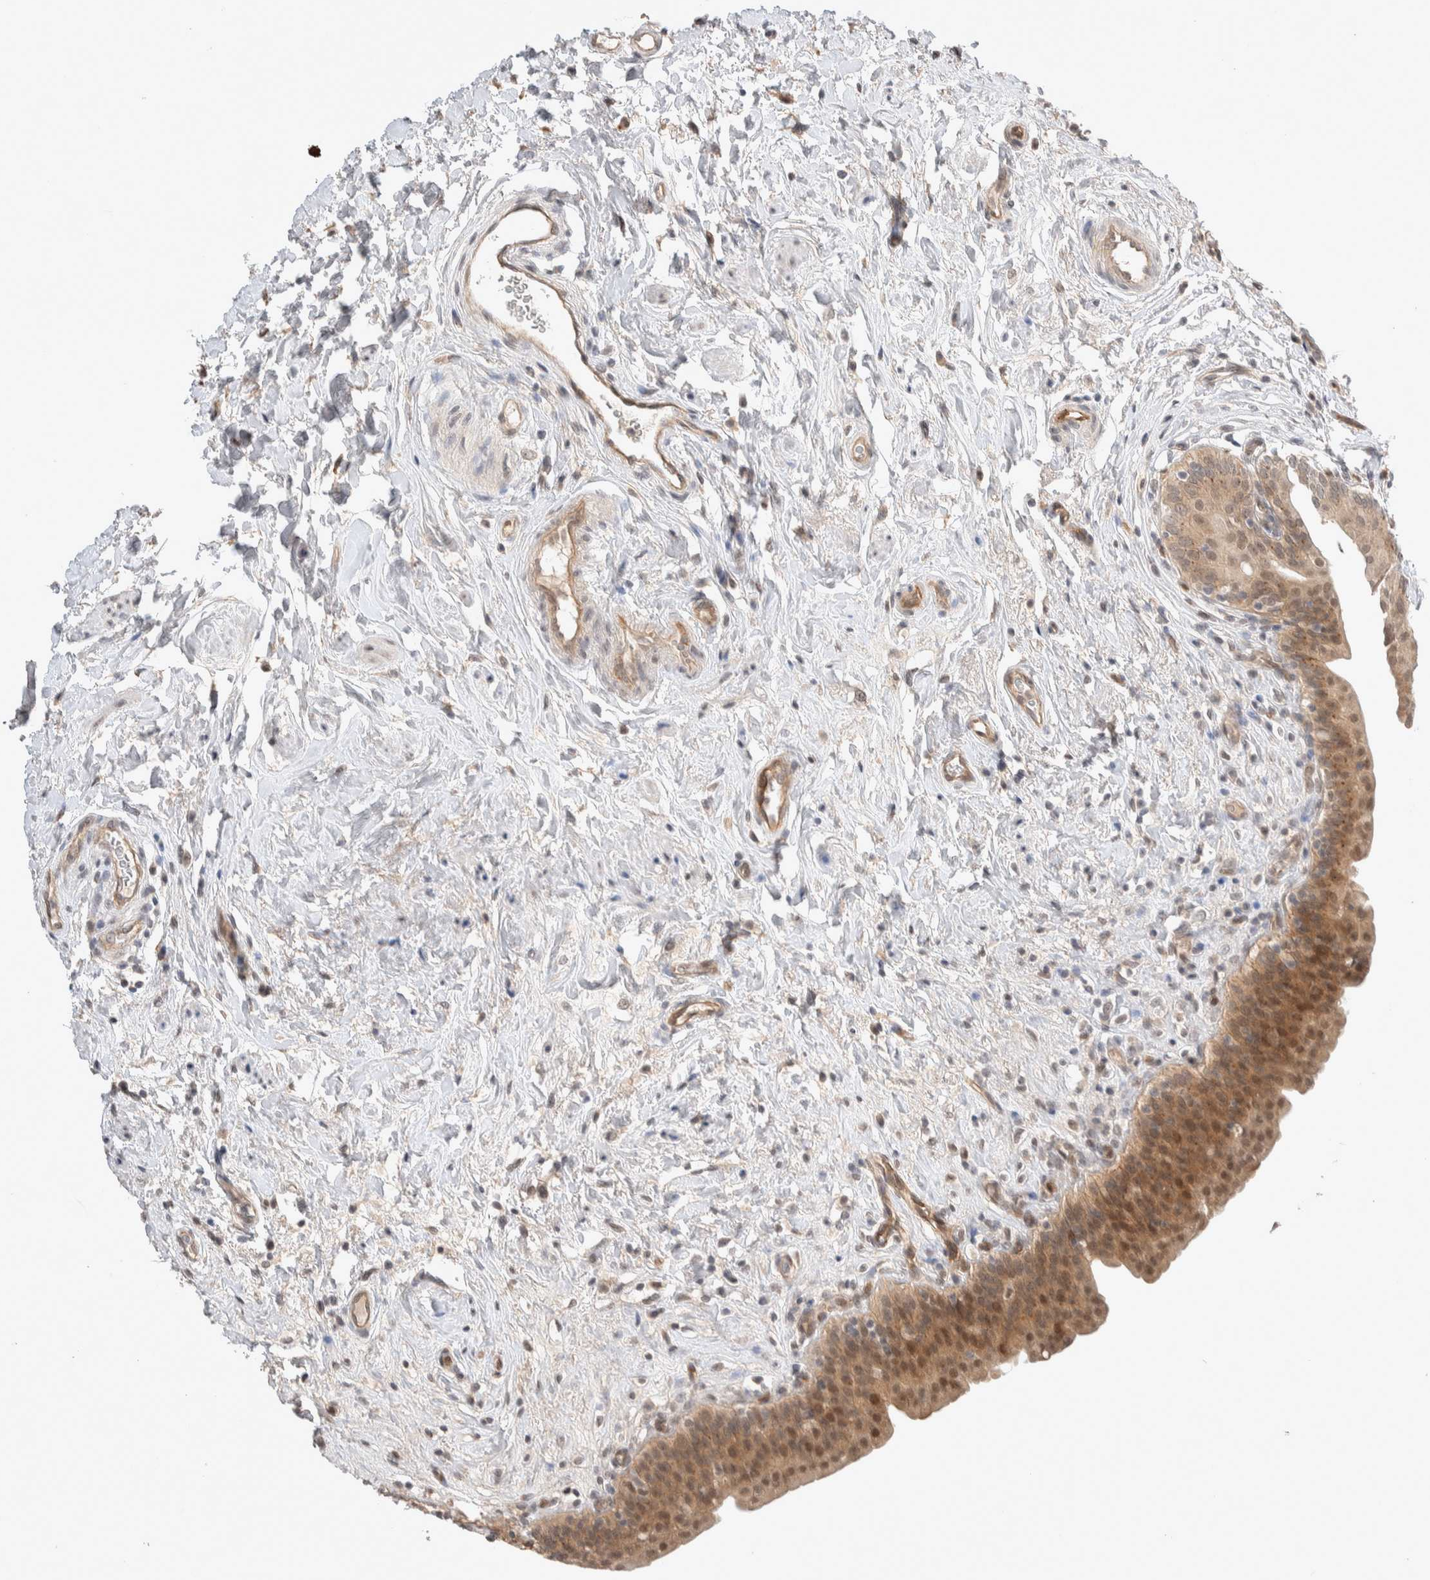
{"staining": {"intensity": "moderate", "quantity": ">75%", "location": "cytoplasmic/membranous,nuclear"}, "tissue": "urinary bladder", "cell_type": "Urothelial cells", "image_type": "normal", "snomed": [{"axis": "morphology", "description": "Normal tissue, NOS"}, {"axis": "topography", "description": "Urinary bladder"}], "caption": "Moderate cytoplasmic/membranous,nuclear protein staining is identified in approximately >75% of urothelial cells in urinary bladder. The staining is performed using DAB brown chromogen to label protein expression. The nuclei are counter-stained blue using hematoxylin.", "gene": "ZNF704", "patient": {"sex": "male", "age": 83}}